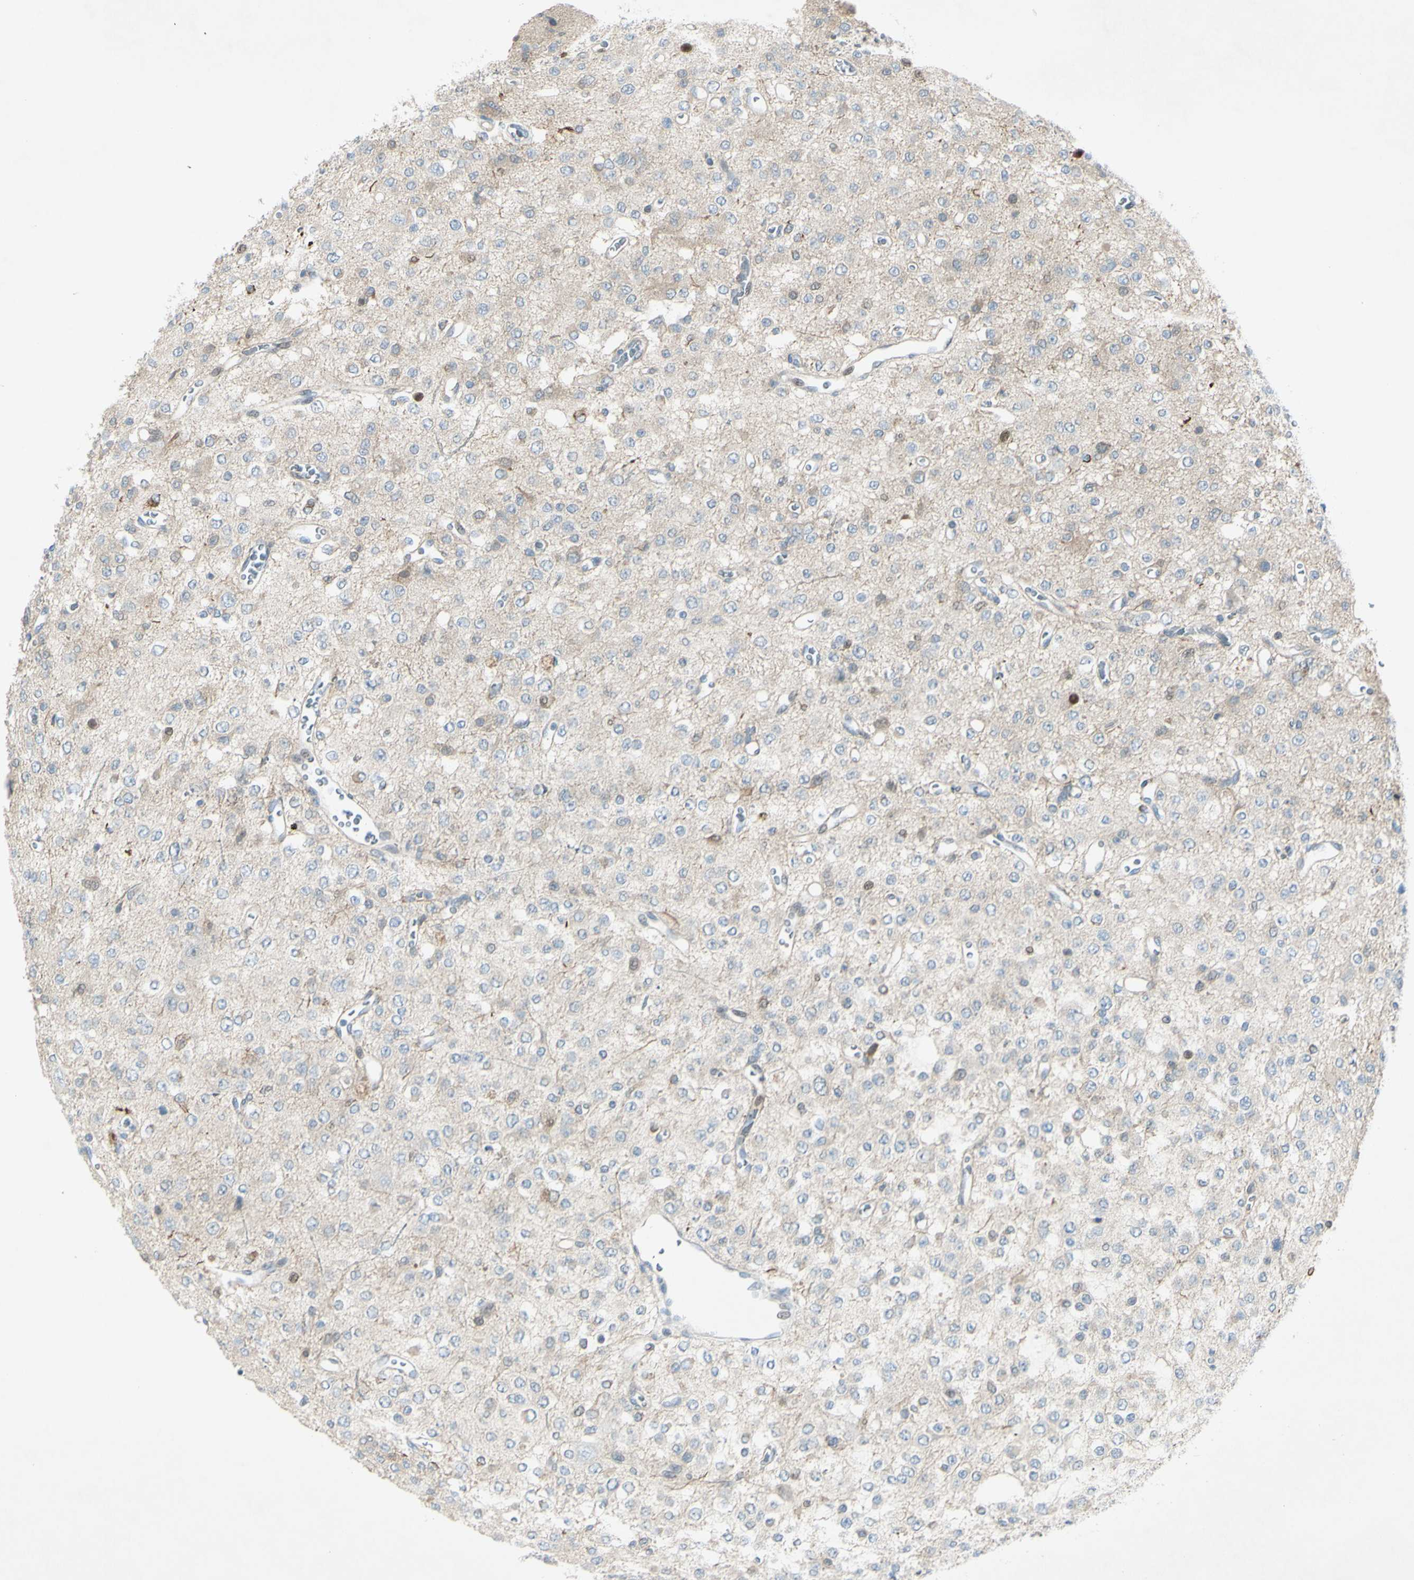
{"staining": {"intensity": "weak", "quantity": "25%-75%", "location": "cytoplasmic/membranous"}, "tissue": "glioma", "cell_type": "Tumor cells", "image_type": "cancer", "snomed": [{"axis": "morphology", "description": "Glioma, malignant, Low grade"}, {"axis": "topography", "description": "Brain"}], "caption": "Low-grade glioma (malignant) tissue shows weak cytoplasmic/membranous expression in about 25%-75% of tumor cells, visualized by immunohistochemistry.", "gene": "C1orf159", "patient": {"sex": "male", "age": 38}}